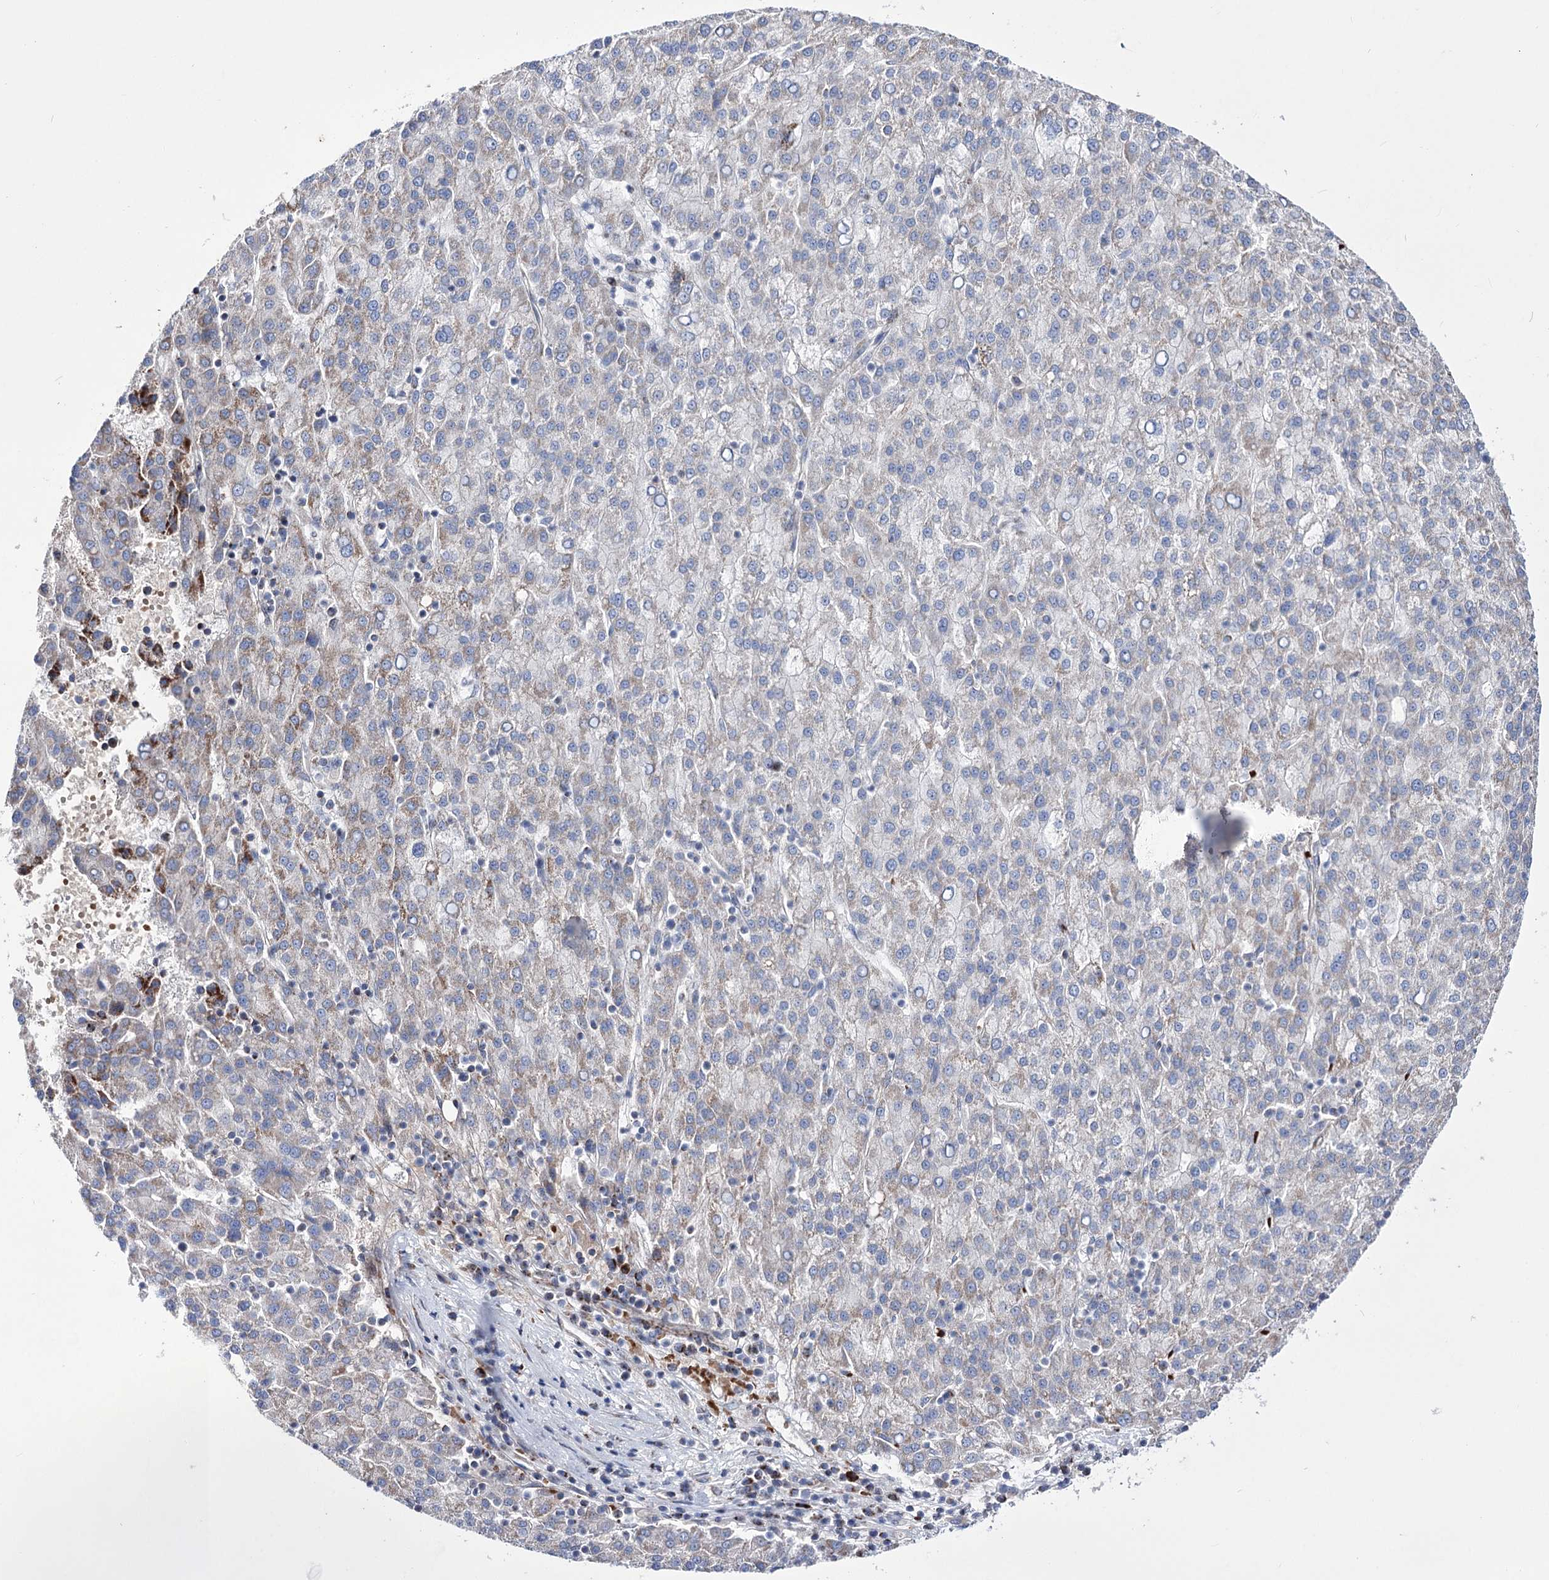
{"staining": {"intensity": "negative", "quantity": "none", "location": "none"}, "tissue": "liver cancer", "cell_type": "Tumor cells", "image_type": "cancer", "snomed": [{"axis": "morphology", "description": "Carcinoma, Hepatocellular, NOS"}, {"axis": "topography", "description": "Liver"}], "caption": "This histopathology image is of liver cancer stained with IHC to label a protein in brown with the nuclei are counter-stained blue. There is no expression in tumor cells. The staining is performed using DAB brown chromogen with nuclei counter-stained in using hematoxylin.", "gene": "OSBPL5", "patient": {"sex": "female", "age": 58}}